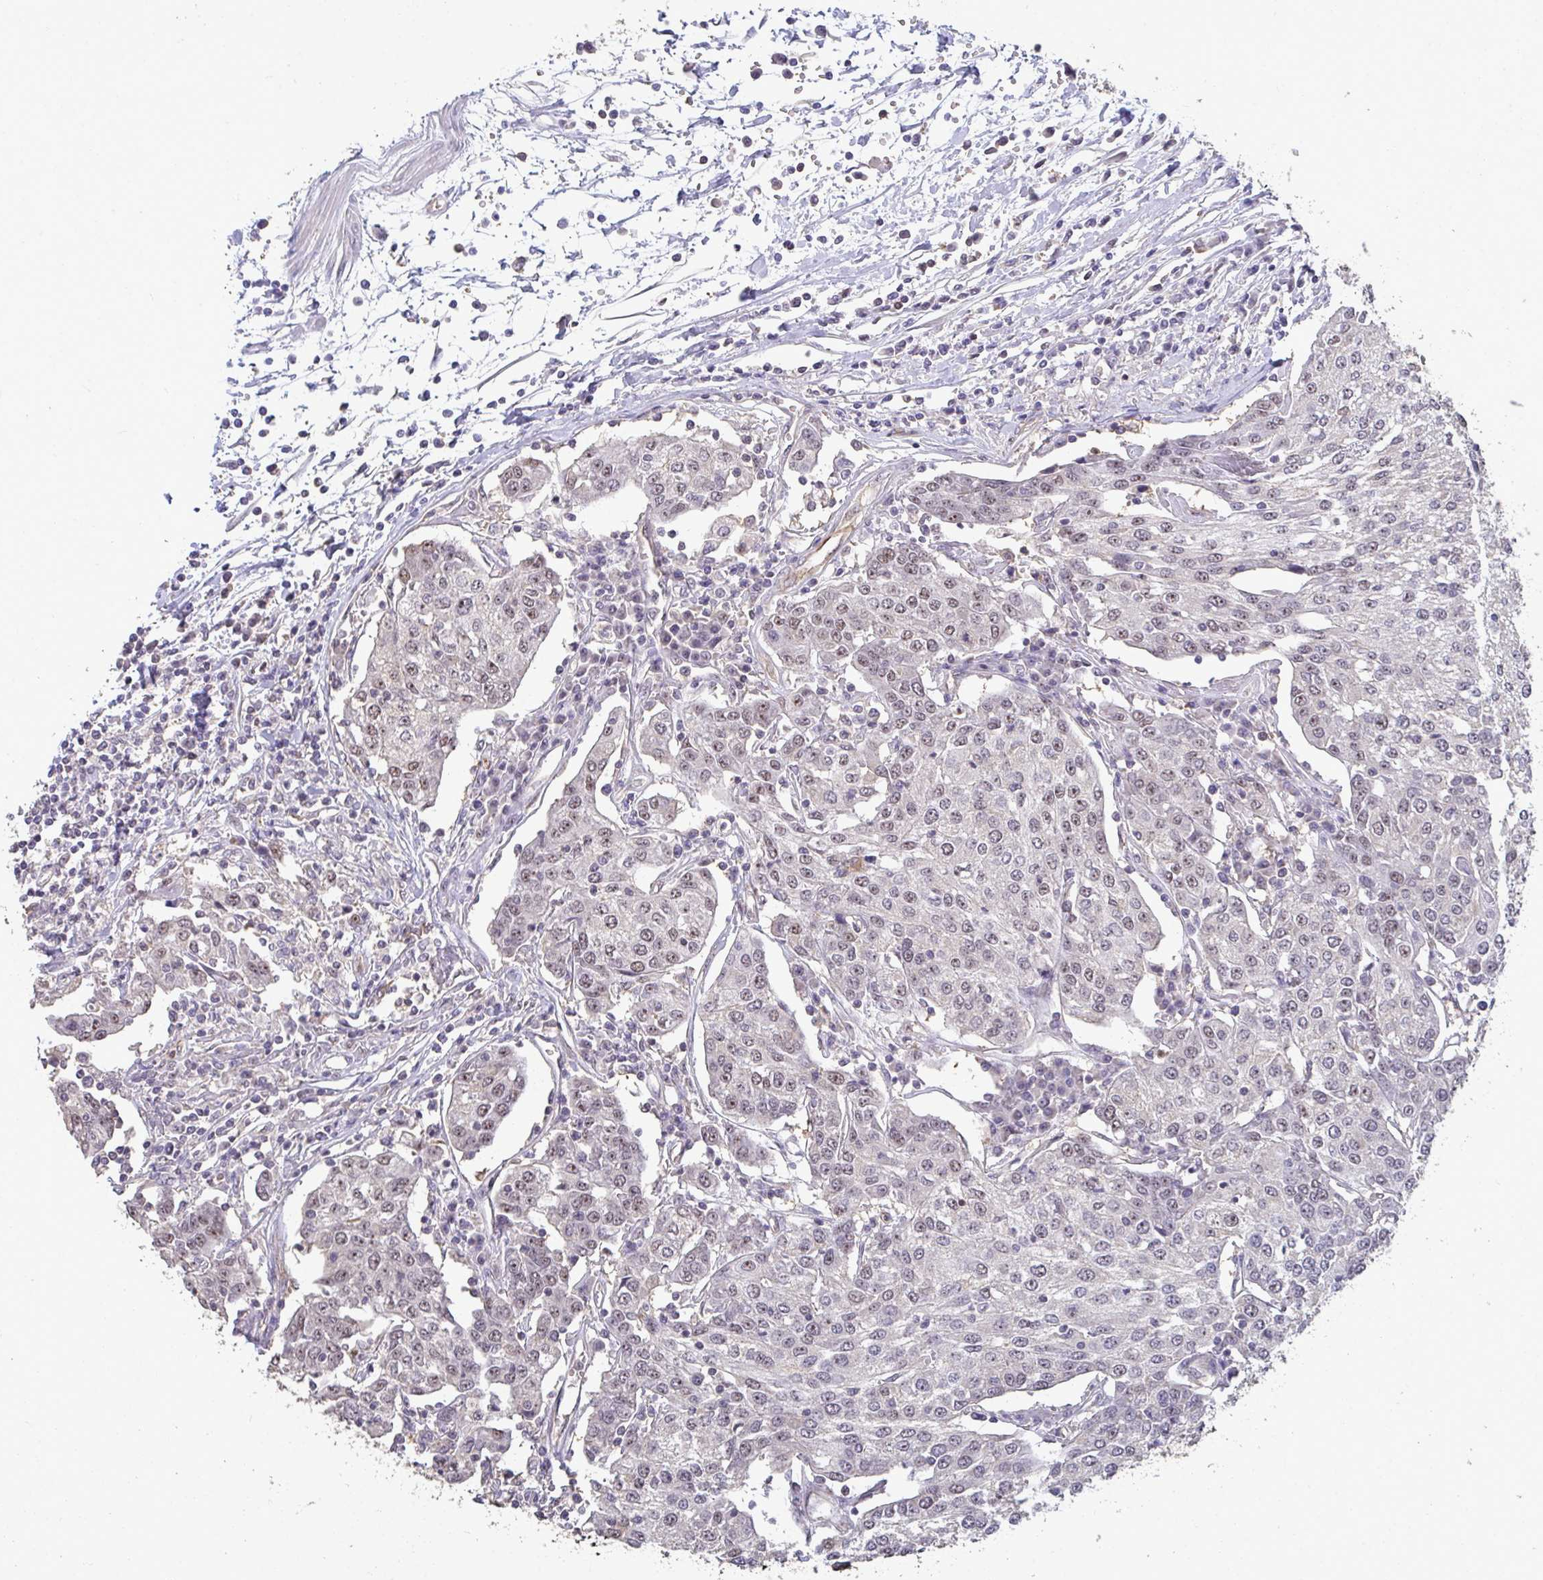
{"staining": {"intensity": "weak", "quantity": ">75%", "location": "nuclear"}, "tissue": "urothelial cancer", "cell_type": "Tumor cells", "image_type": "cancer", "snomed": [{"axis": "morphology", "description": "Urothelial carcinoma, High grade"}, {"axis": "topography", "description": "Urinary bladder"}], "caption": "Immunohistochemical staining of urothelial cancer demonstrates low levels of weak nuclear expression in approximately >75% of tumor cells. (DAB IHC with brightfield microscopy, high magnification).", "gene": "SENP3", "patient": {"sex": "female", "age": 85}}